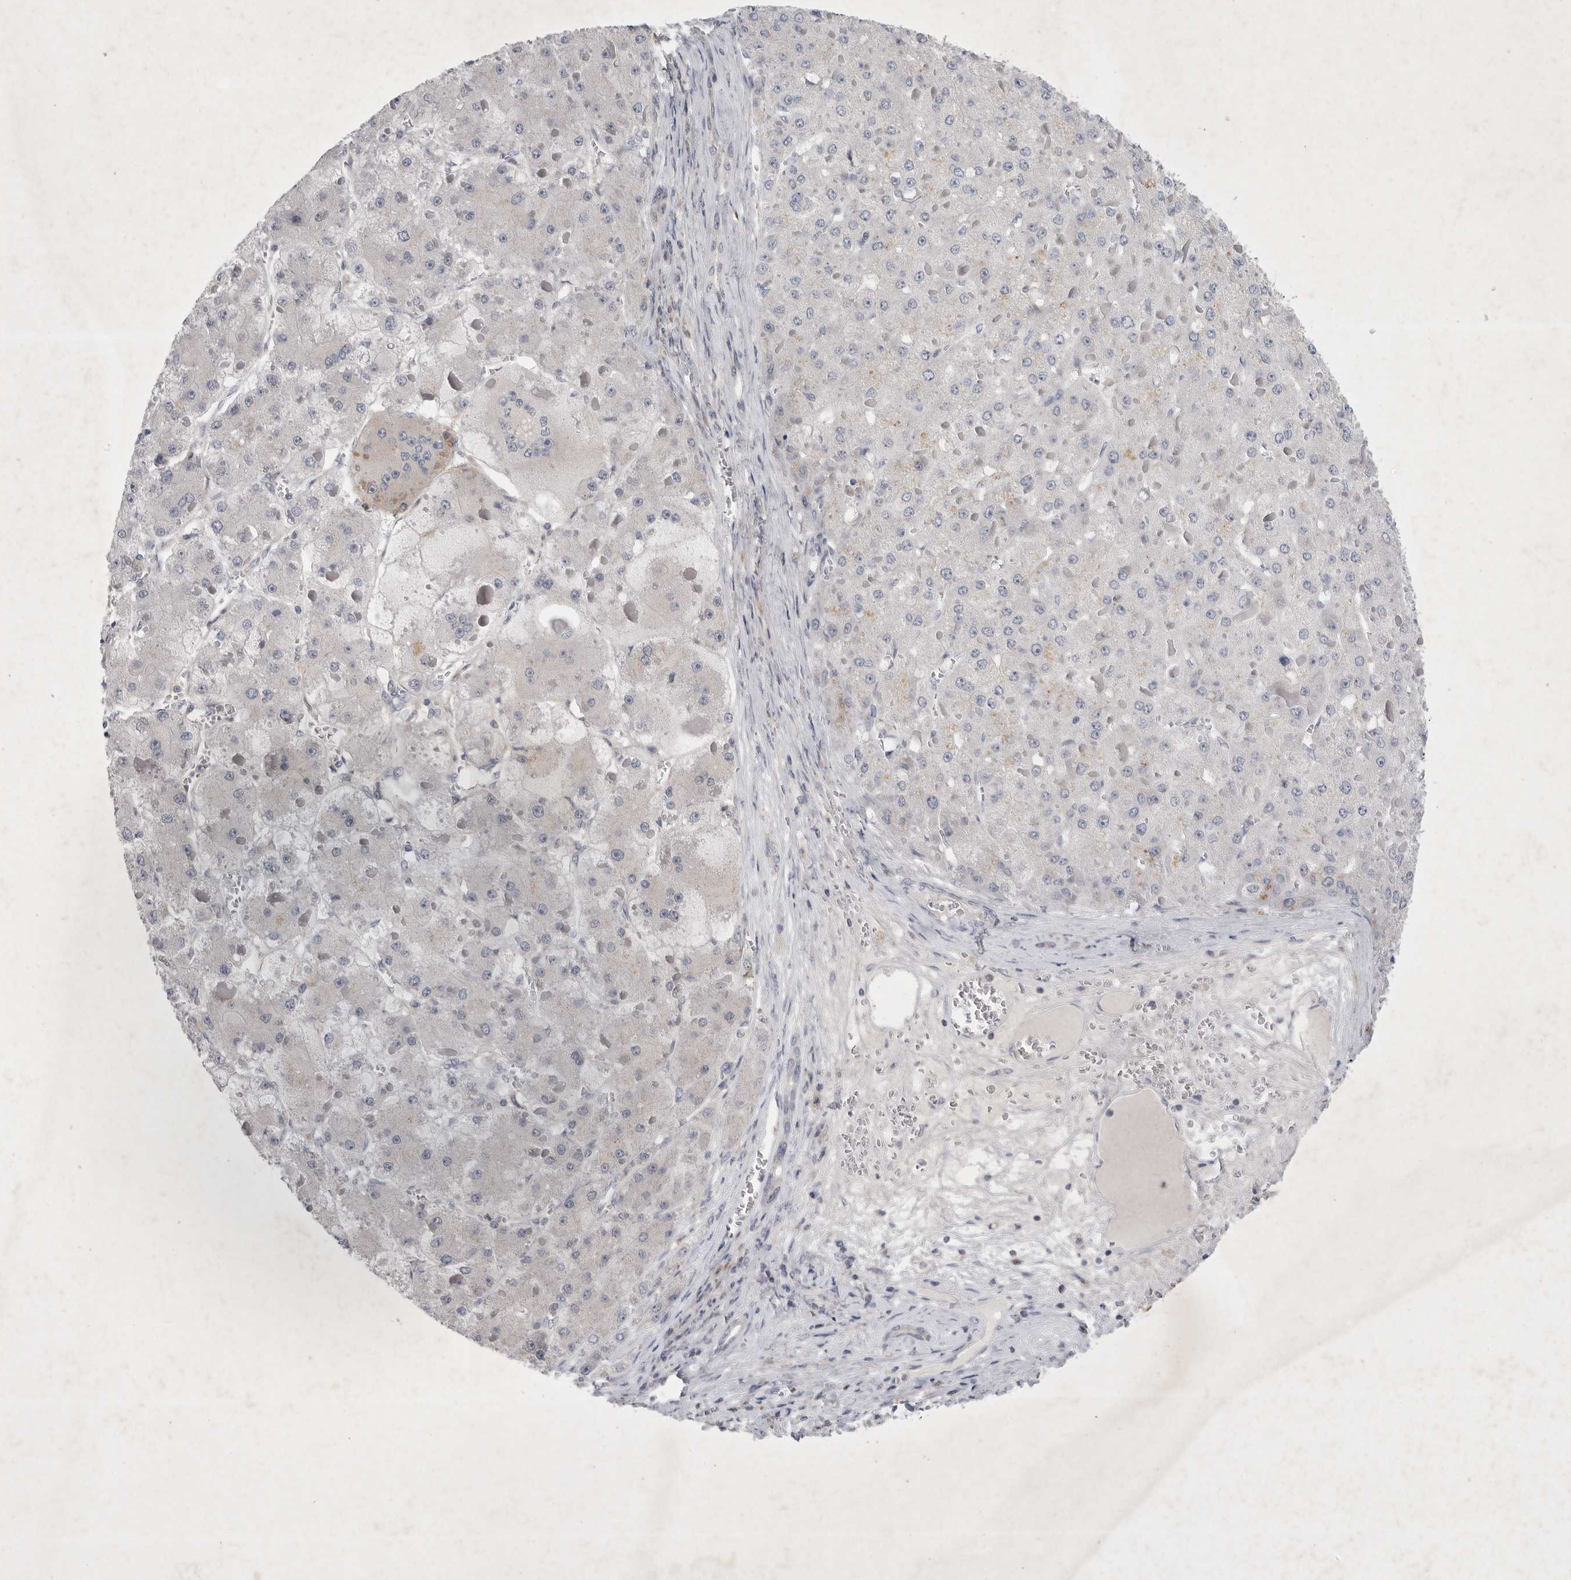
{"staining": {"intensity": "negative", "quantity": "none", "location": "none"}, "tissue": "liver cancer", "cell_type": "Tumor cells", "image_type": "cancer", "snomed": [{"axis": "morphology", "description": "Carcinoma, Hepatocellular, NOS"}, {"axis": "topography", "description": "Liver"}], "caption": "This is an immunohistochemistry (IHC) micrograph of liver hepatocellular carcinoma. There is no staining in tumor cells.", "gene": "SIGLEC10", "patient": {"sex": "female", "age": 73}}